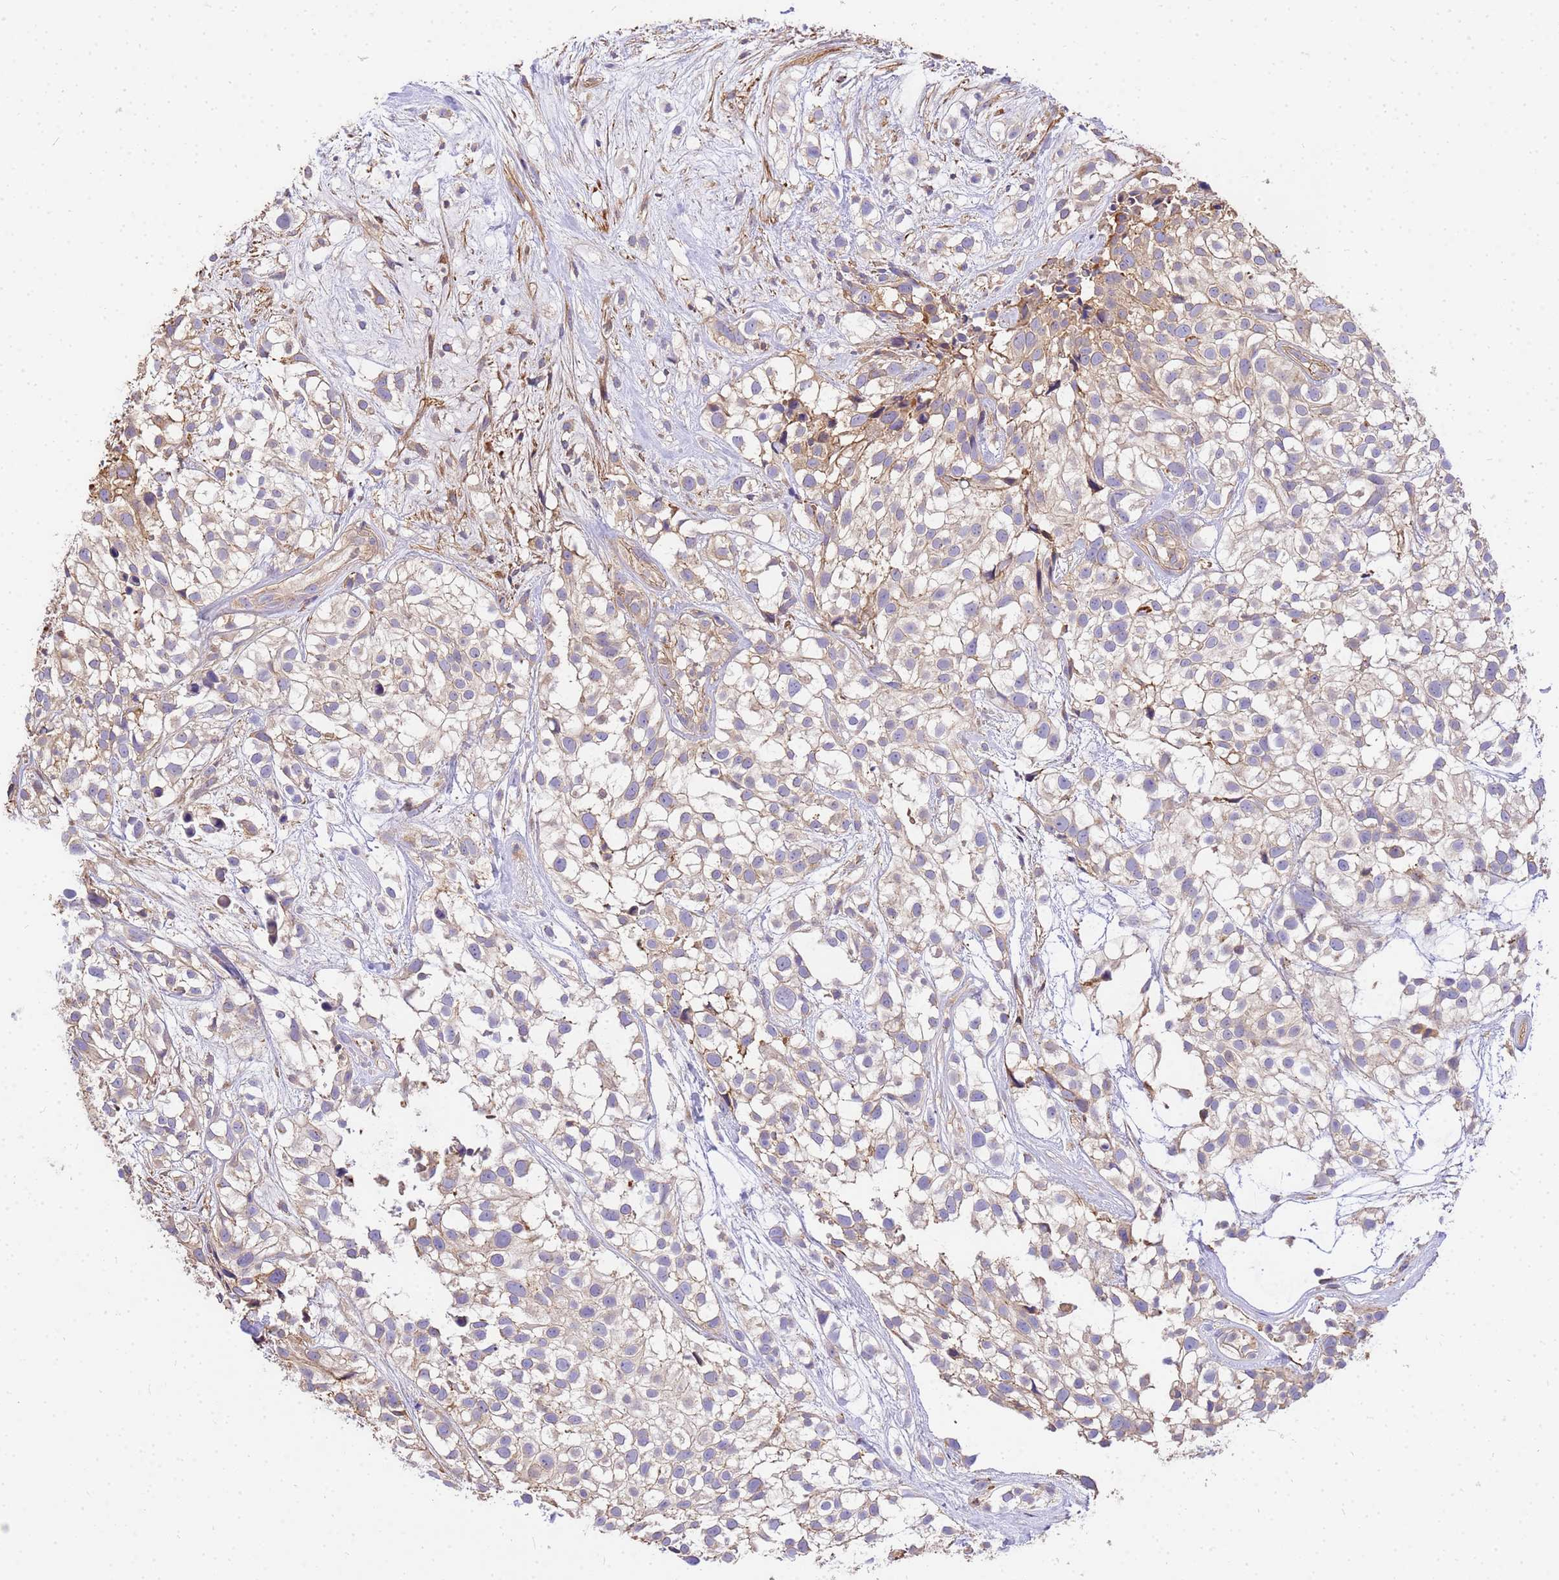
{"staining": {"intensity": "moderate", "quantity": "<25%", "location": "cytoplasmic/membranous"}, "tissue": "urothelial cancer", "cell_type": "Tumor cells", "image_type": "cancer", "snomed": [{"axis": "morphology", "description": "Urothelial carcinoma, High grade"}, {"axis": "topography", "description": "Urinary bladder"}], "caption": "About <25% of tumor cells in human high-grade urothelial carcinoma exhibit moderate cytoplasmic/membranous protein staining as visualized by brown immunohistochemical staining.", "gene": "WDR64", "patient": {"sex": "male", "age": 56}}